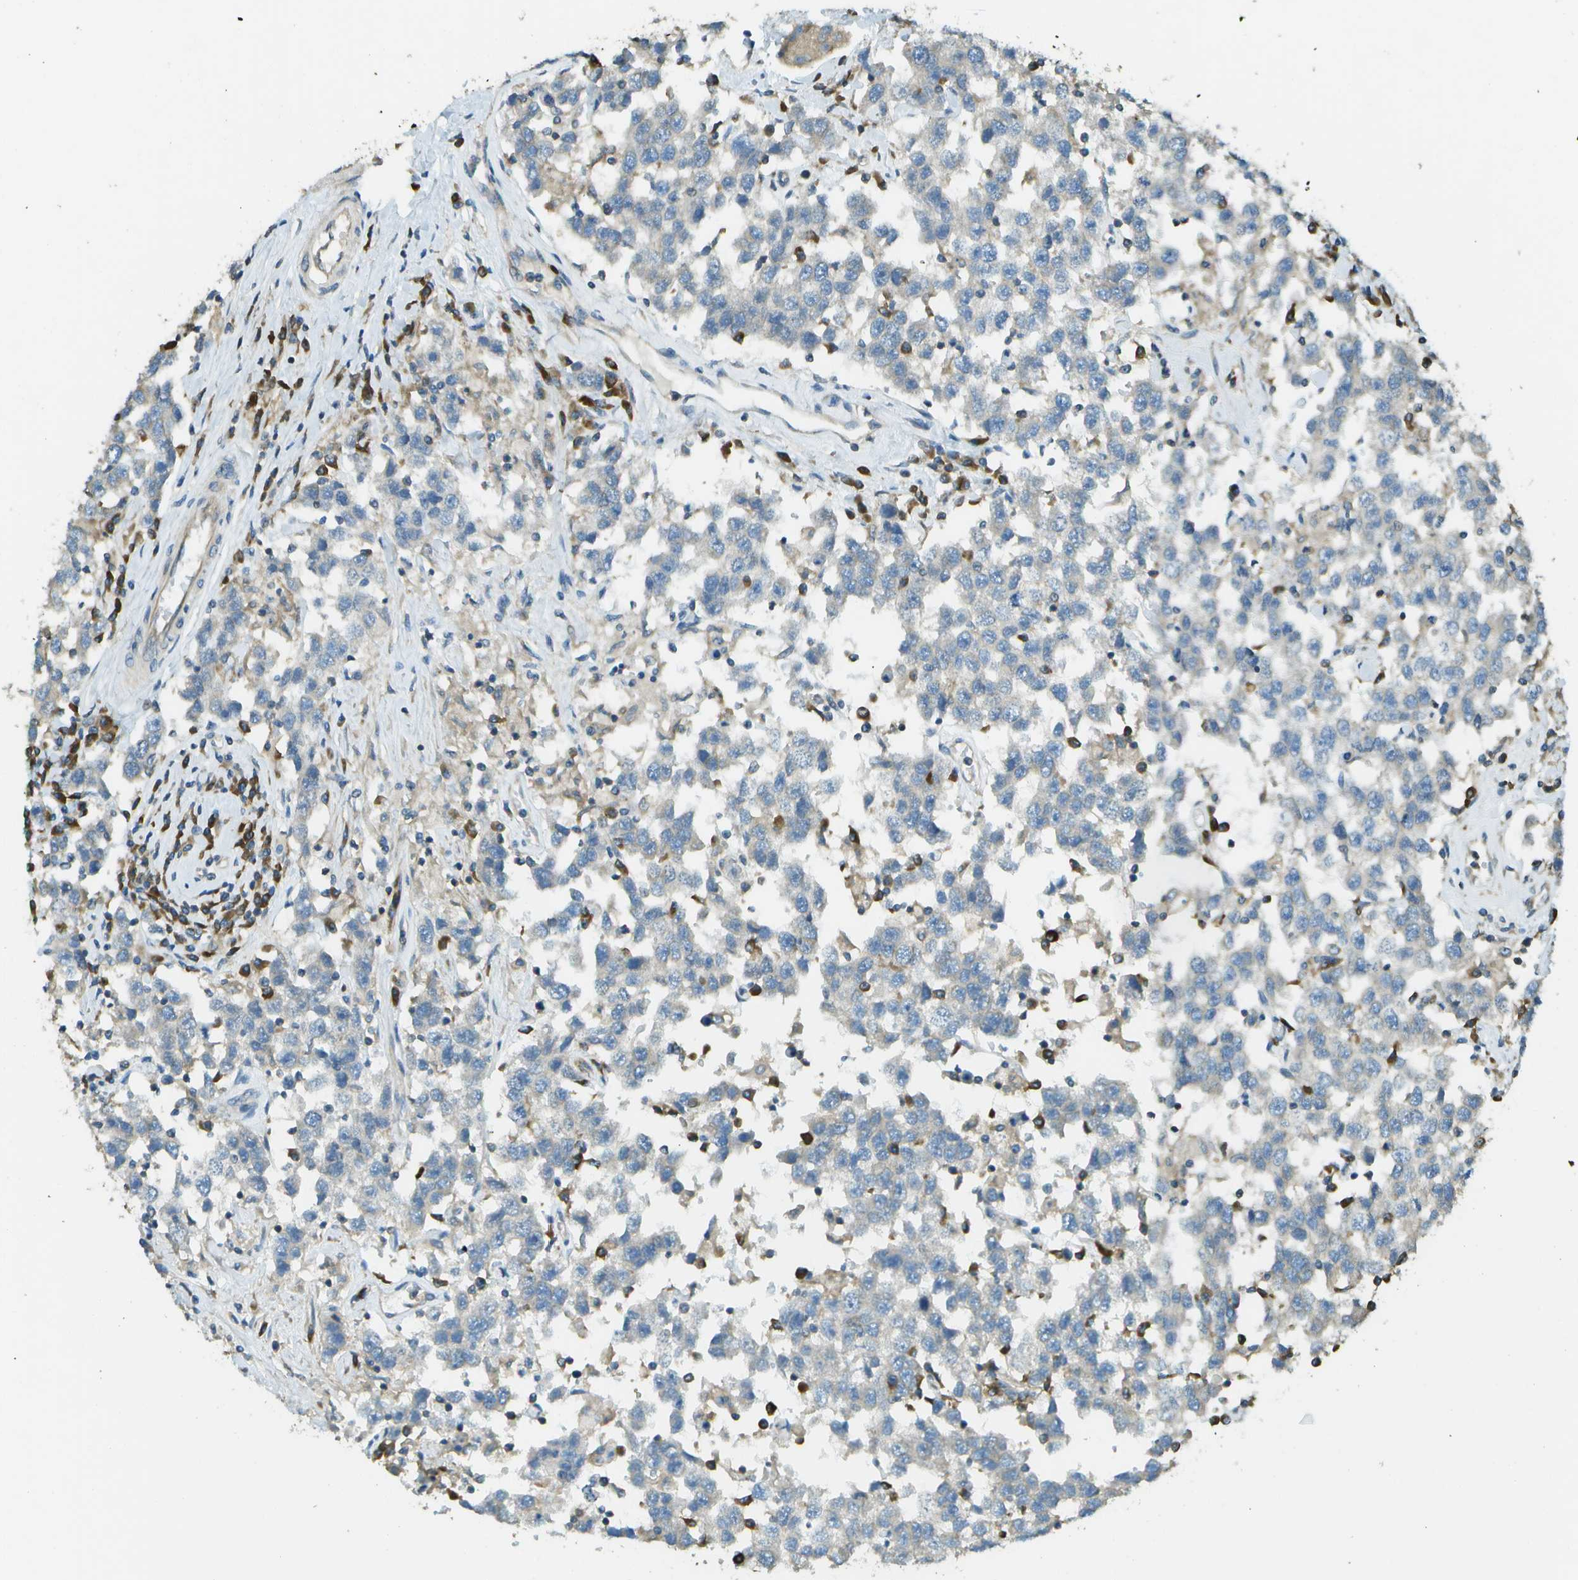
{"staining": {"intensity": "negative", "quantity": "none", "location": "none"}, "tissue": "testis cancer", "cell_type": "Tumor cells", "image_type": "cancer", "snomed": [{"axis": "morphology", "description": "Seminoma, NOS"}, {"axis": "topography", "description": "Testis"}], "caption": "Testis seminoma stained for a protein using IHC demonstrates no positivity tumor cells.", "gene": "DNAJB11", "patient": {"sex": "male", "age": 41}}